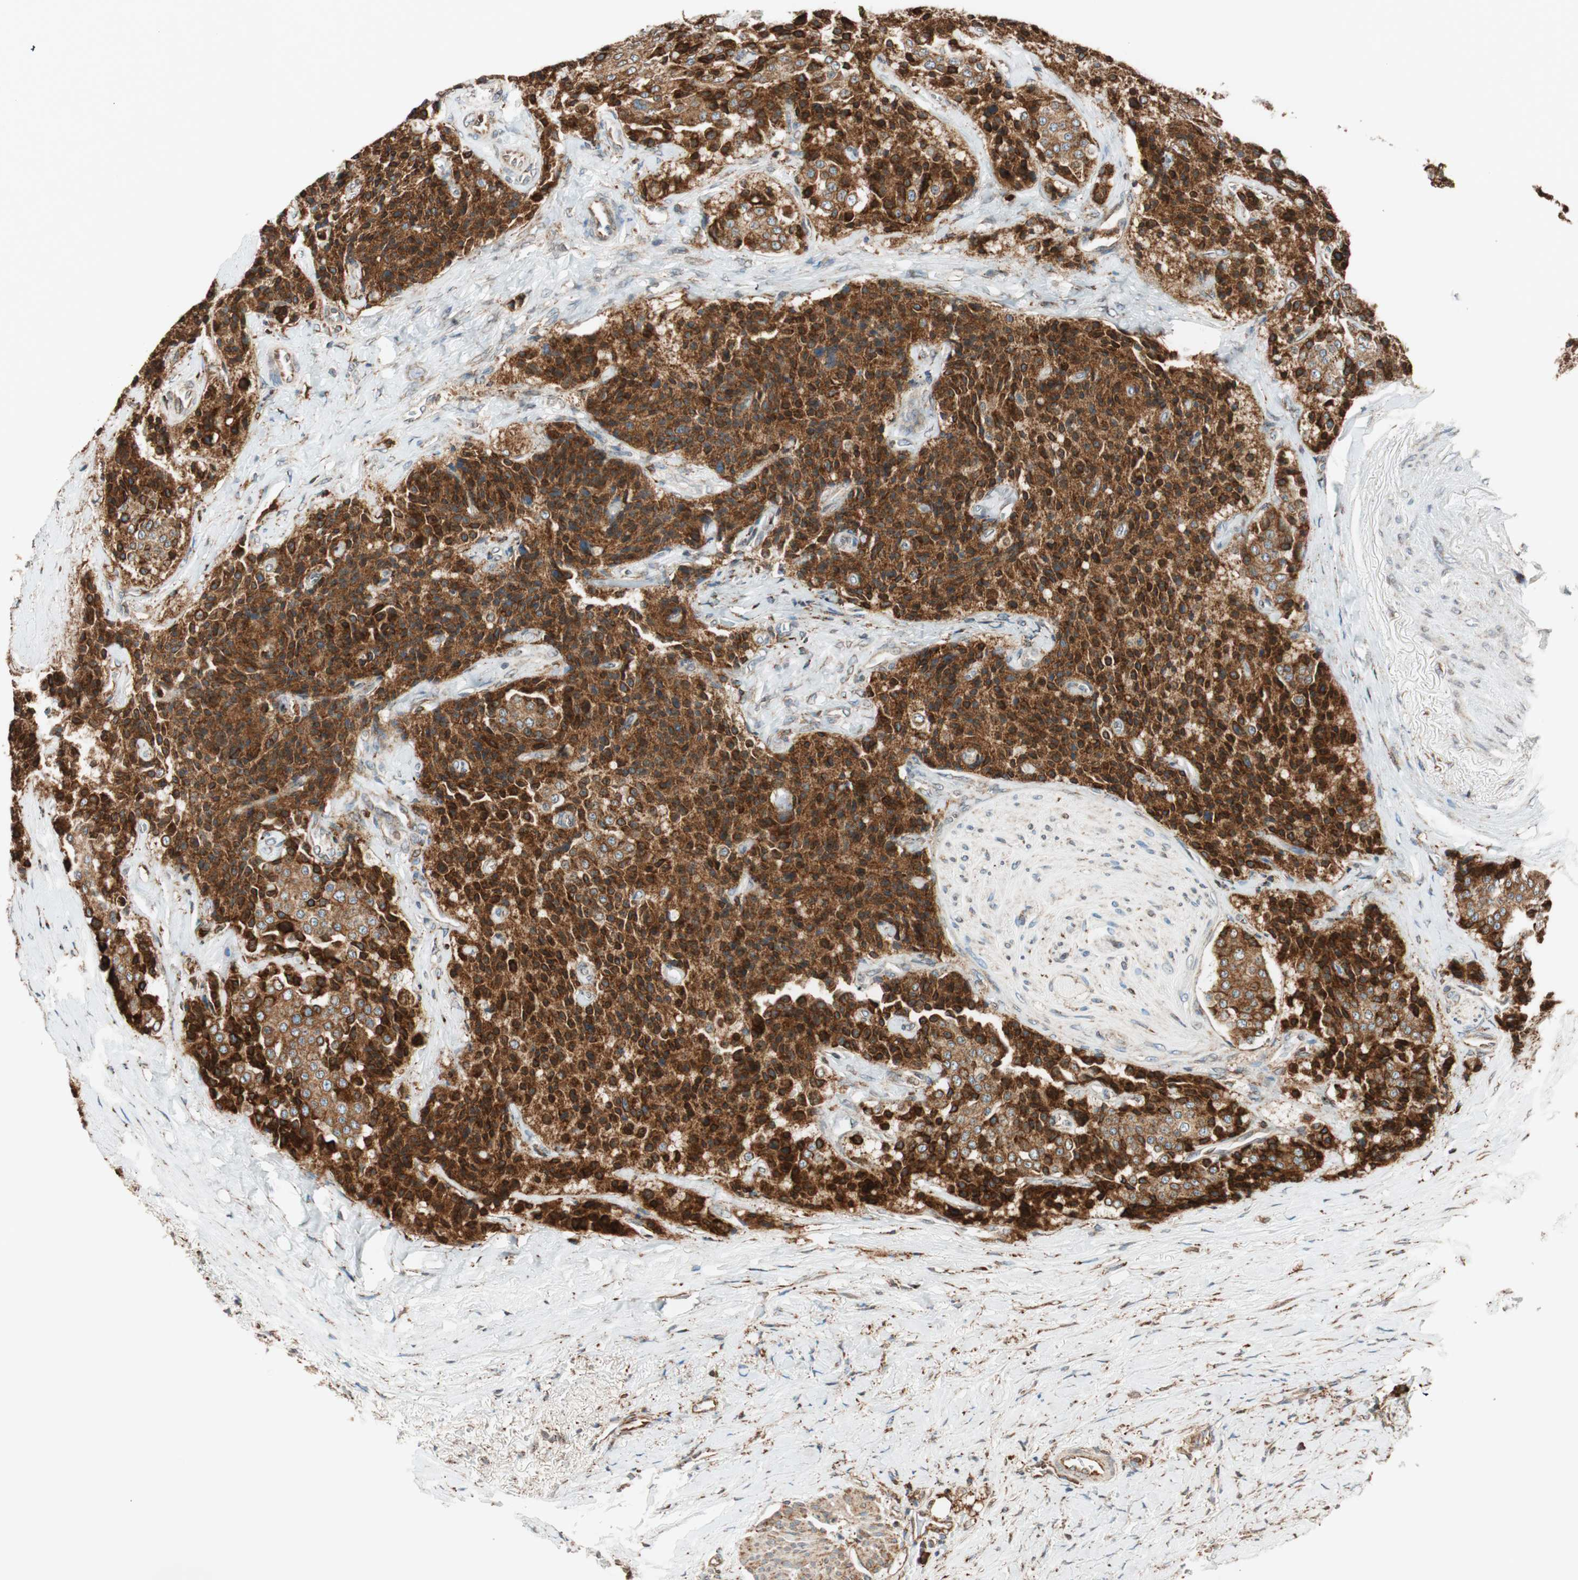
{"staining": {"intensity": "strong", "quantity": ">75%", "location": "cytoplasmic/membranous"}, "tissue": "carcinoid", "cell_type": "Tumor cells", "image_type": "cancer", "snomed": [{"axis": "morphology", "description": "Carcinoid, malignant, NOS"}, {"axis": "topography", "description": "Colon"}], "caption": "An IHC micrograph of neoplastic tissue is shown. Protein staining in brown highlights strong cytoplasmic/membranous positivity in malignant carcinoid within tumor cells.", "gene": "PRKCSH", "patient": {"sex": "female", "age": 61}}